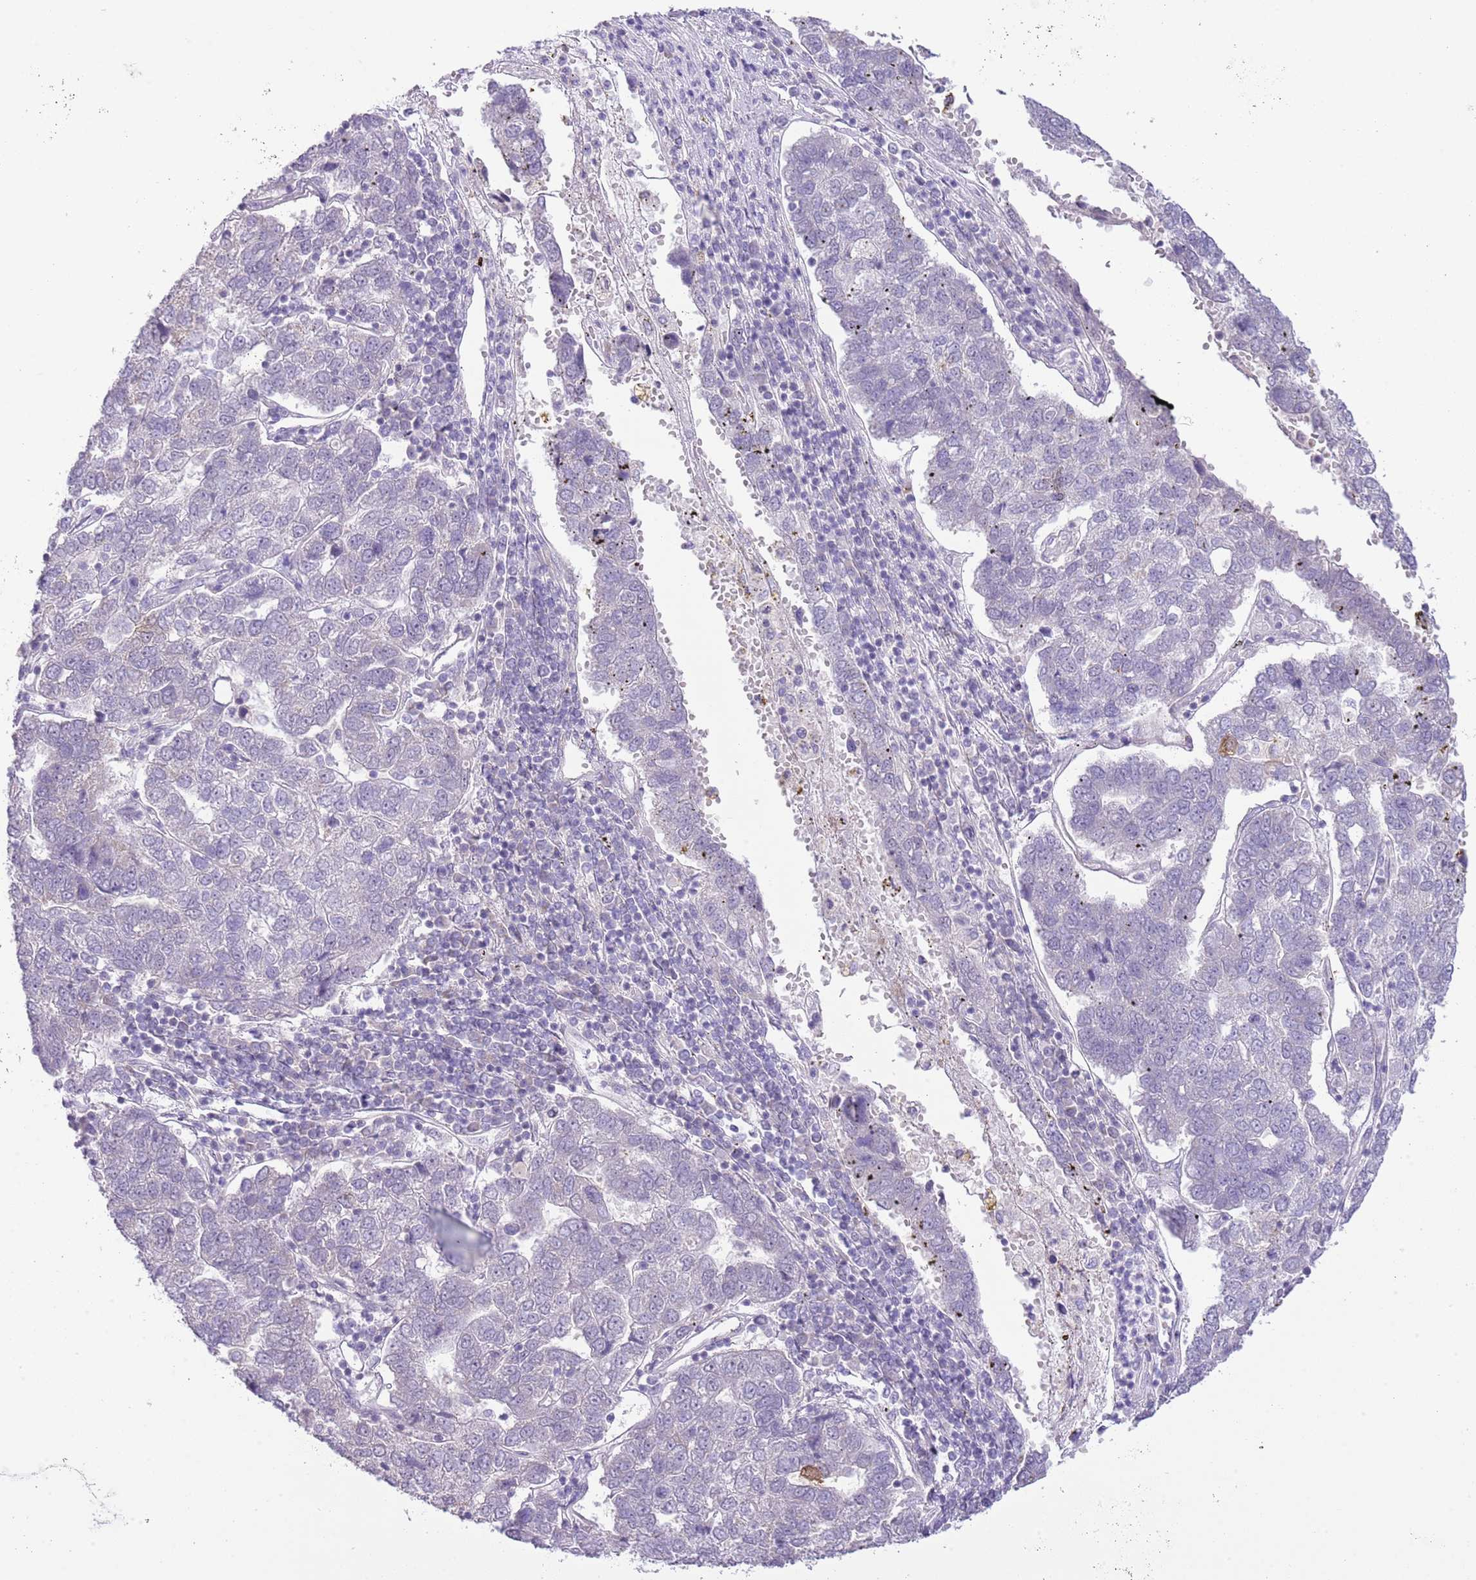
{"staining": {"intensity": "negative", "quantity": "none", "location": "none"}, "tissue": "pancreatic cancer", "cell_type": "Tumor cells", "image_type": "cancer", "snomed": [{"axis": "morphology", "description": "Adenocarcinoma, NOS"}, {"axis": "topography", "description": "Pancreas"}], "caption": "Human pancreatic cancer stained for a protein using IHC shows no positivity in tumor cells.", "gene": "MIDN", "patient": {"sex": "female", "age": 61}}